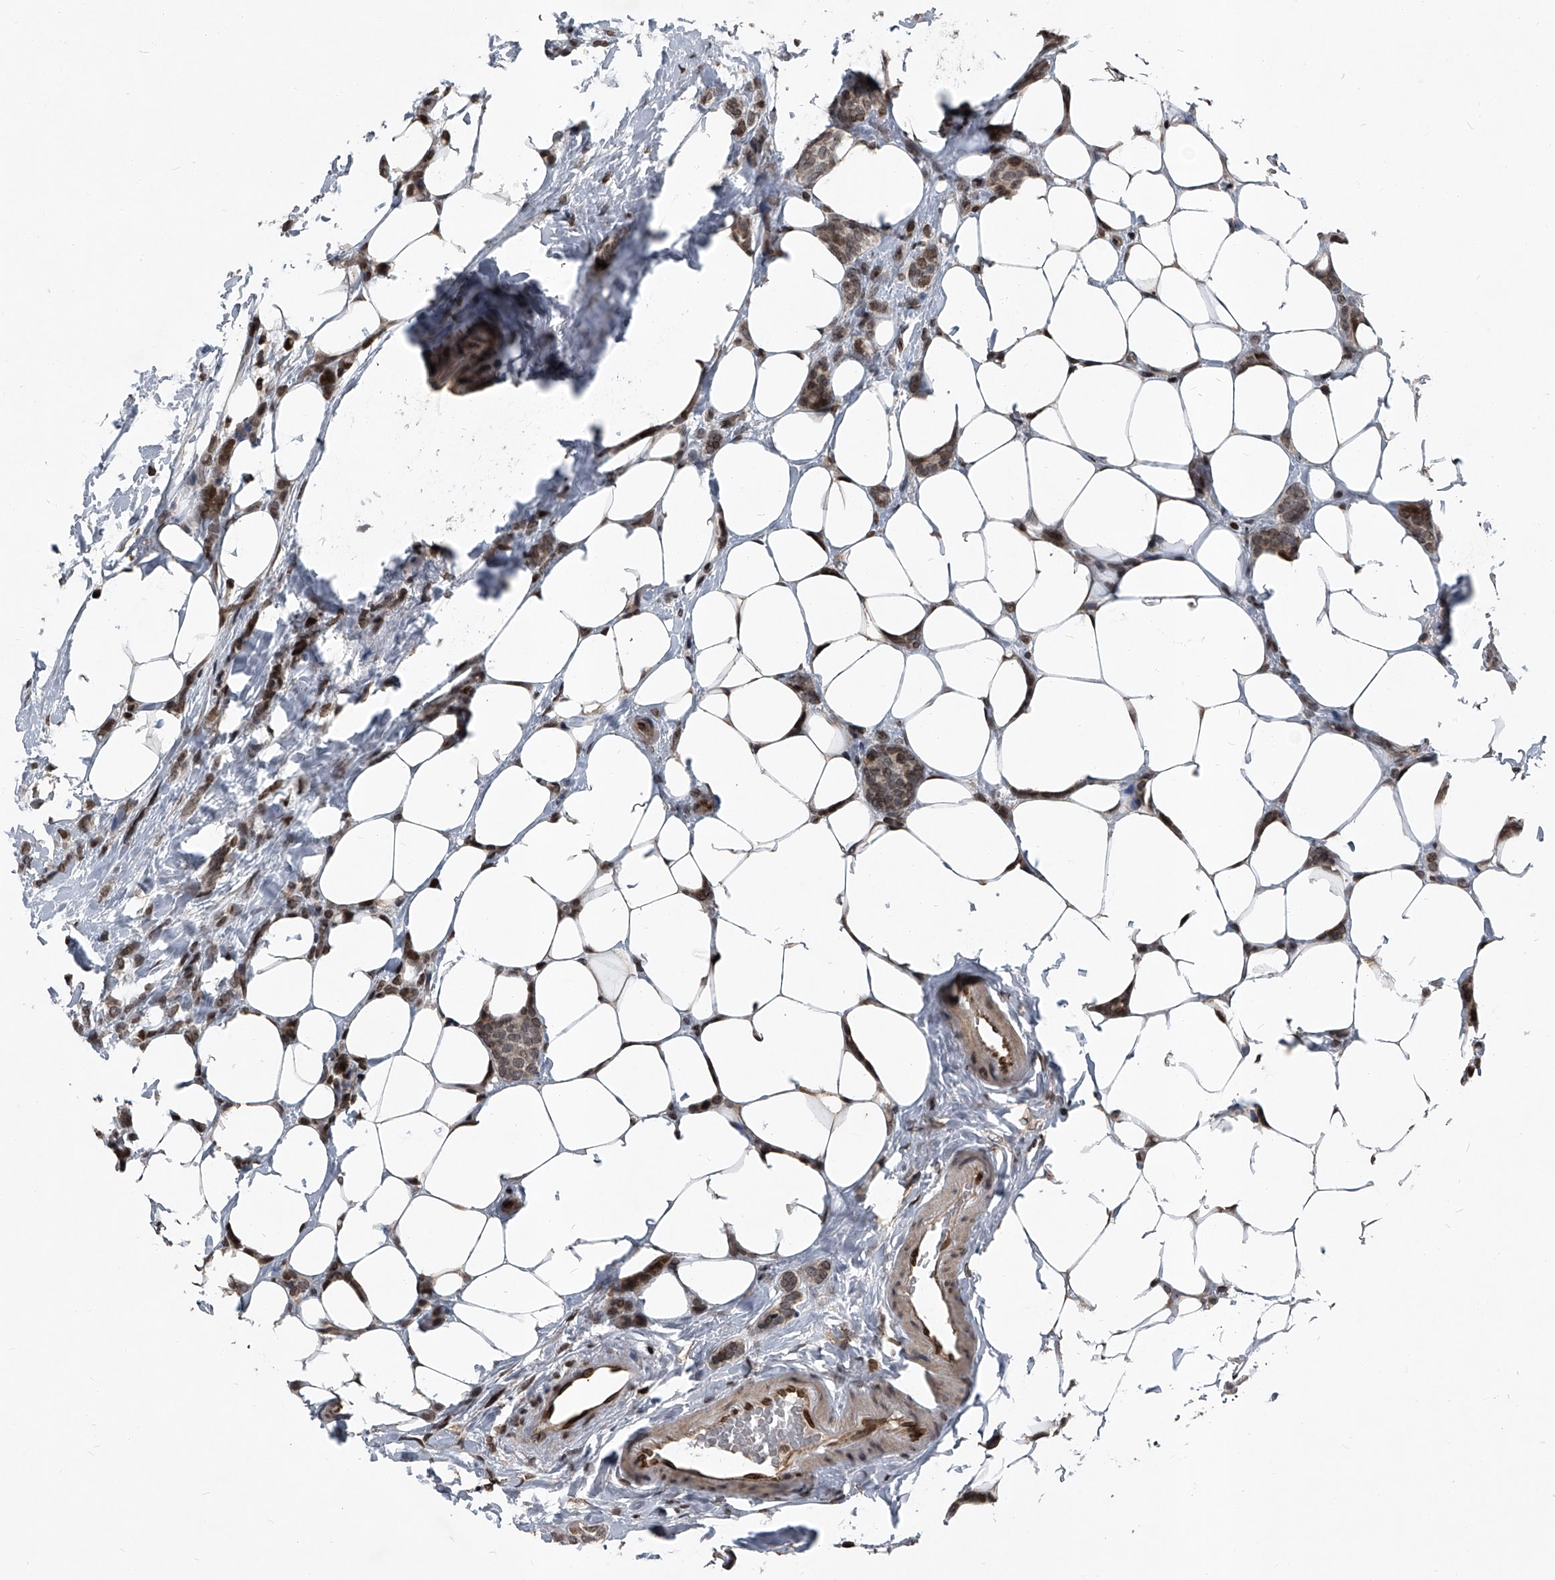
{"staining": {"intensity": "moderate", "quantity": ">75%", "location": "nuclear"}, "tissue": "breast cancer", "cell_type": "Tumor cells", "image_type": "cancer", "snomed": [{"axis": "morphology", "description": "Lobular carcinoma"}, {"axis": "topography", "description": "Breast"}], "caption": "Tumor cells exhibit medium levels of moderate nuclear positivity in about >75% of cells in breast cancer.", "gene": "PHF20", "patient": {"sex": "female", "age": 50}}